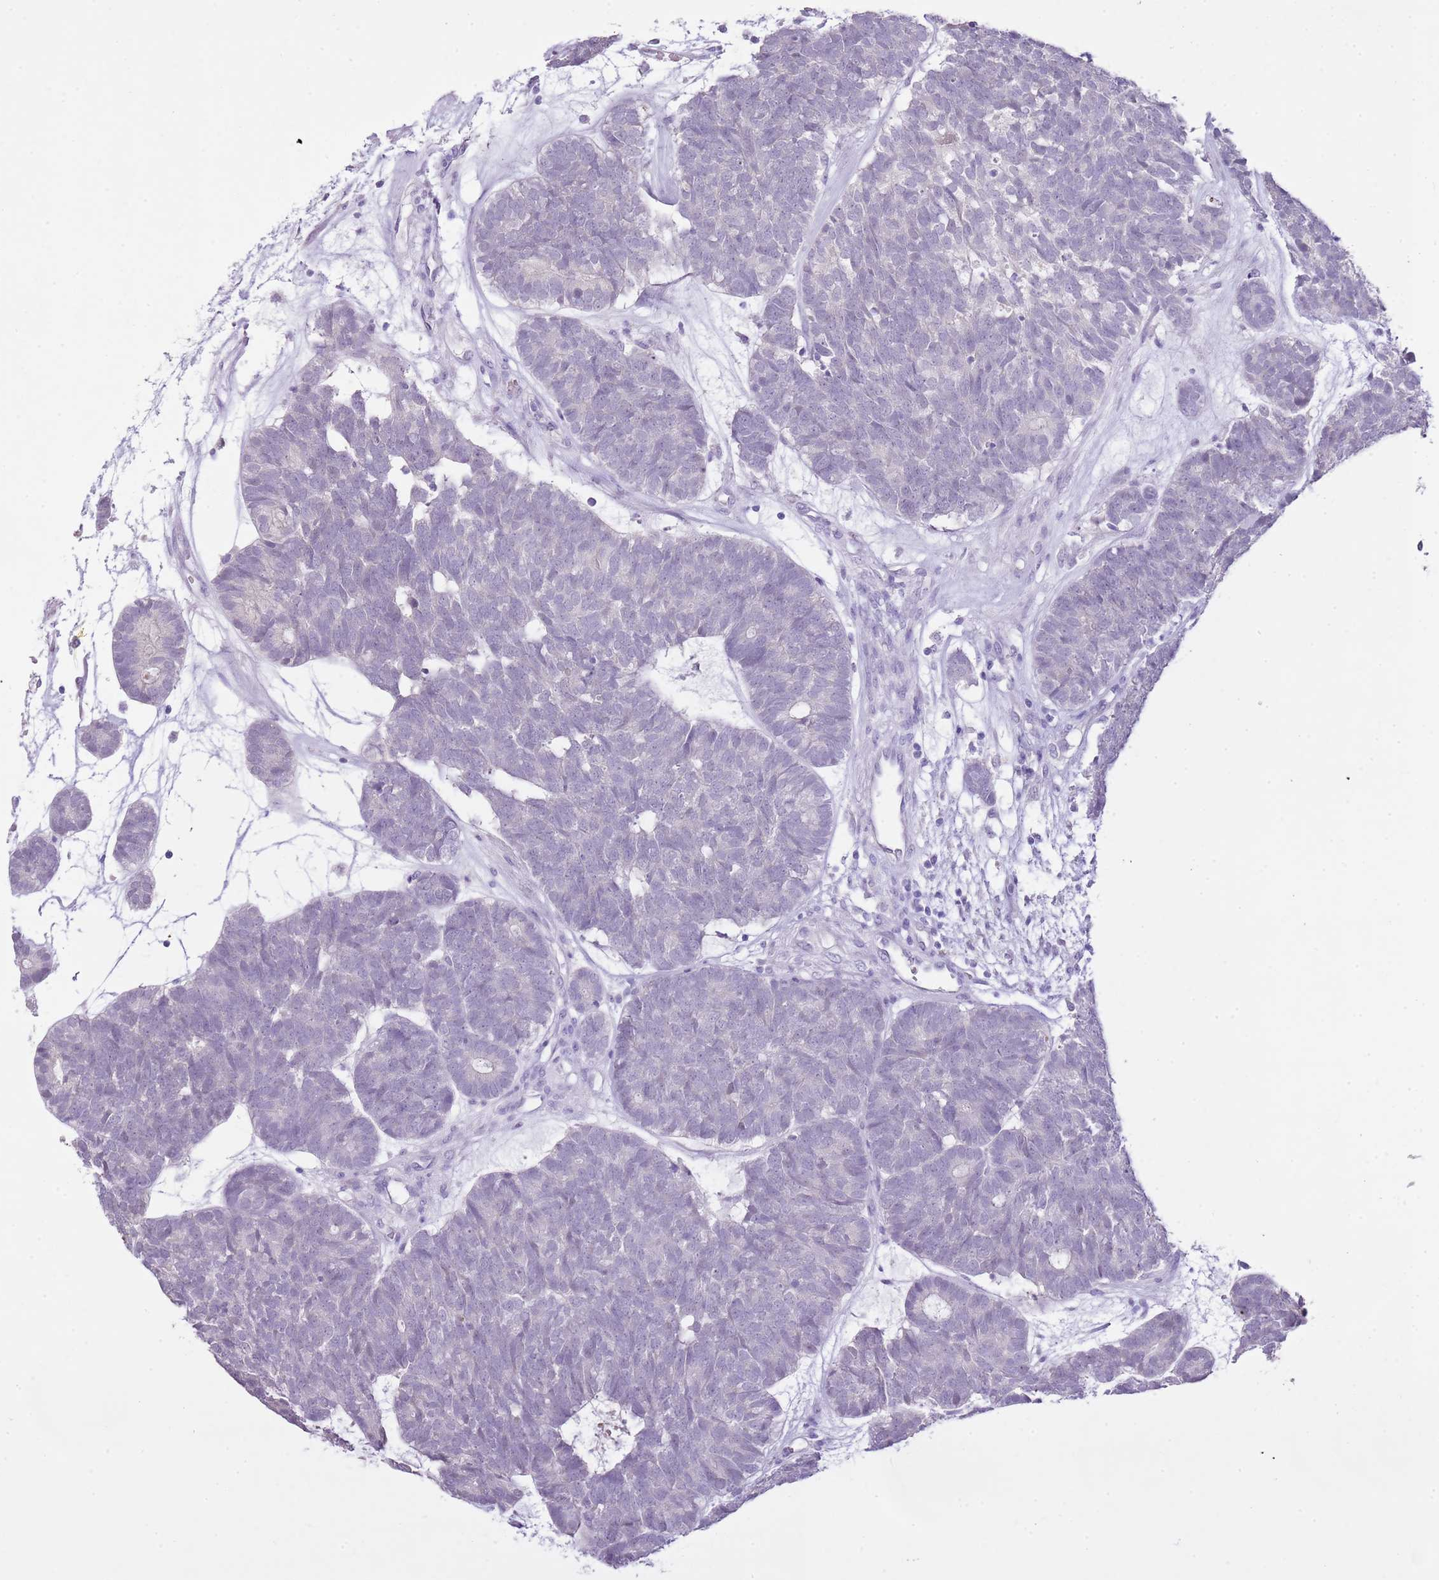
{"staining": {"intensity": "negative", "quantity": "none", "location": "none"}, "tissue": "head and neck cancer", "cell_type": "Tumor cells", "image_type": "cancer", "snomed": [{"axis": "morphology", "description": "Adenocarcinoma, NOS"}, {"axis": "topography", "description": "Head-Neck"}], "caption": "Protein analysis of head and neck adenocarcinoma exhibits no significant staining in tumor cells. (DAB immunohistochemistry, high magnification).", "gene": "XPO7", "patient": {"sex": "female", "age": 81}}